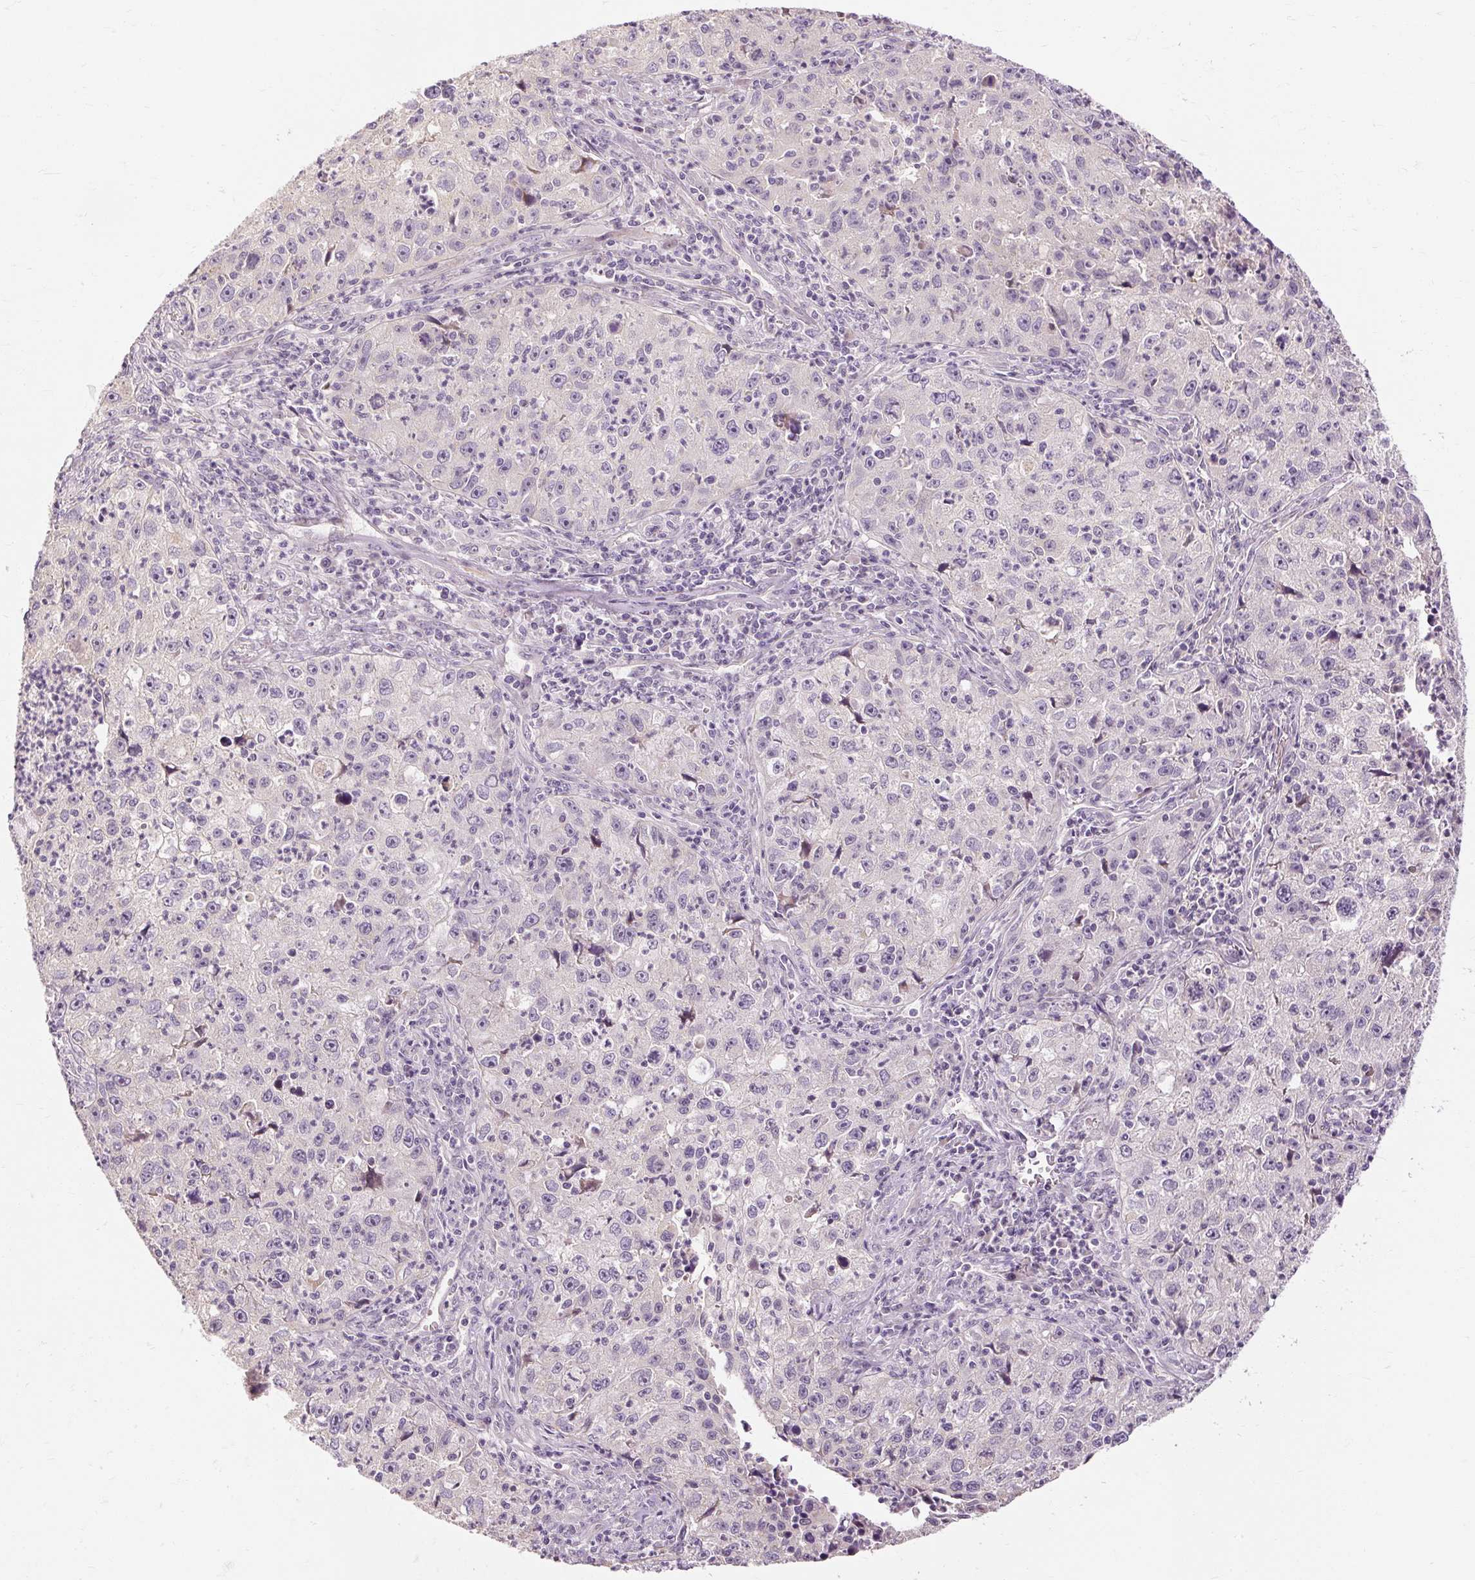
{"staining": {"intensity": "negative", "quantity": "none", "location": "none"}, "tissue": "lung cancer", "cell_type": "Tumor cells", "image_type": "cancer", "snomed": [{"axis": "morphology", "description": "Squamous cell carcinoma, NOS"}, {"axis": "topography", "description": "Lung"}], "caption": "There is no significant positivity in tumor cells of squamous cell carcinoma (lung).", "gene": "CAPN3", "patient": {"sex": "male", "age": 71}}